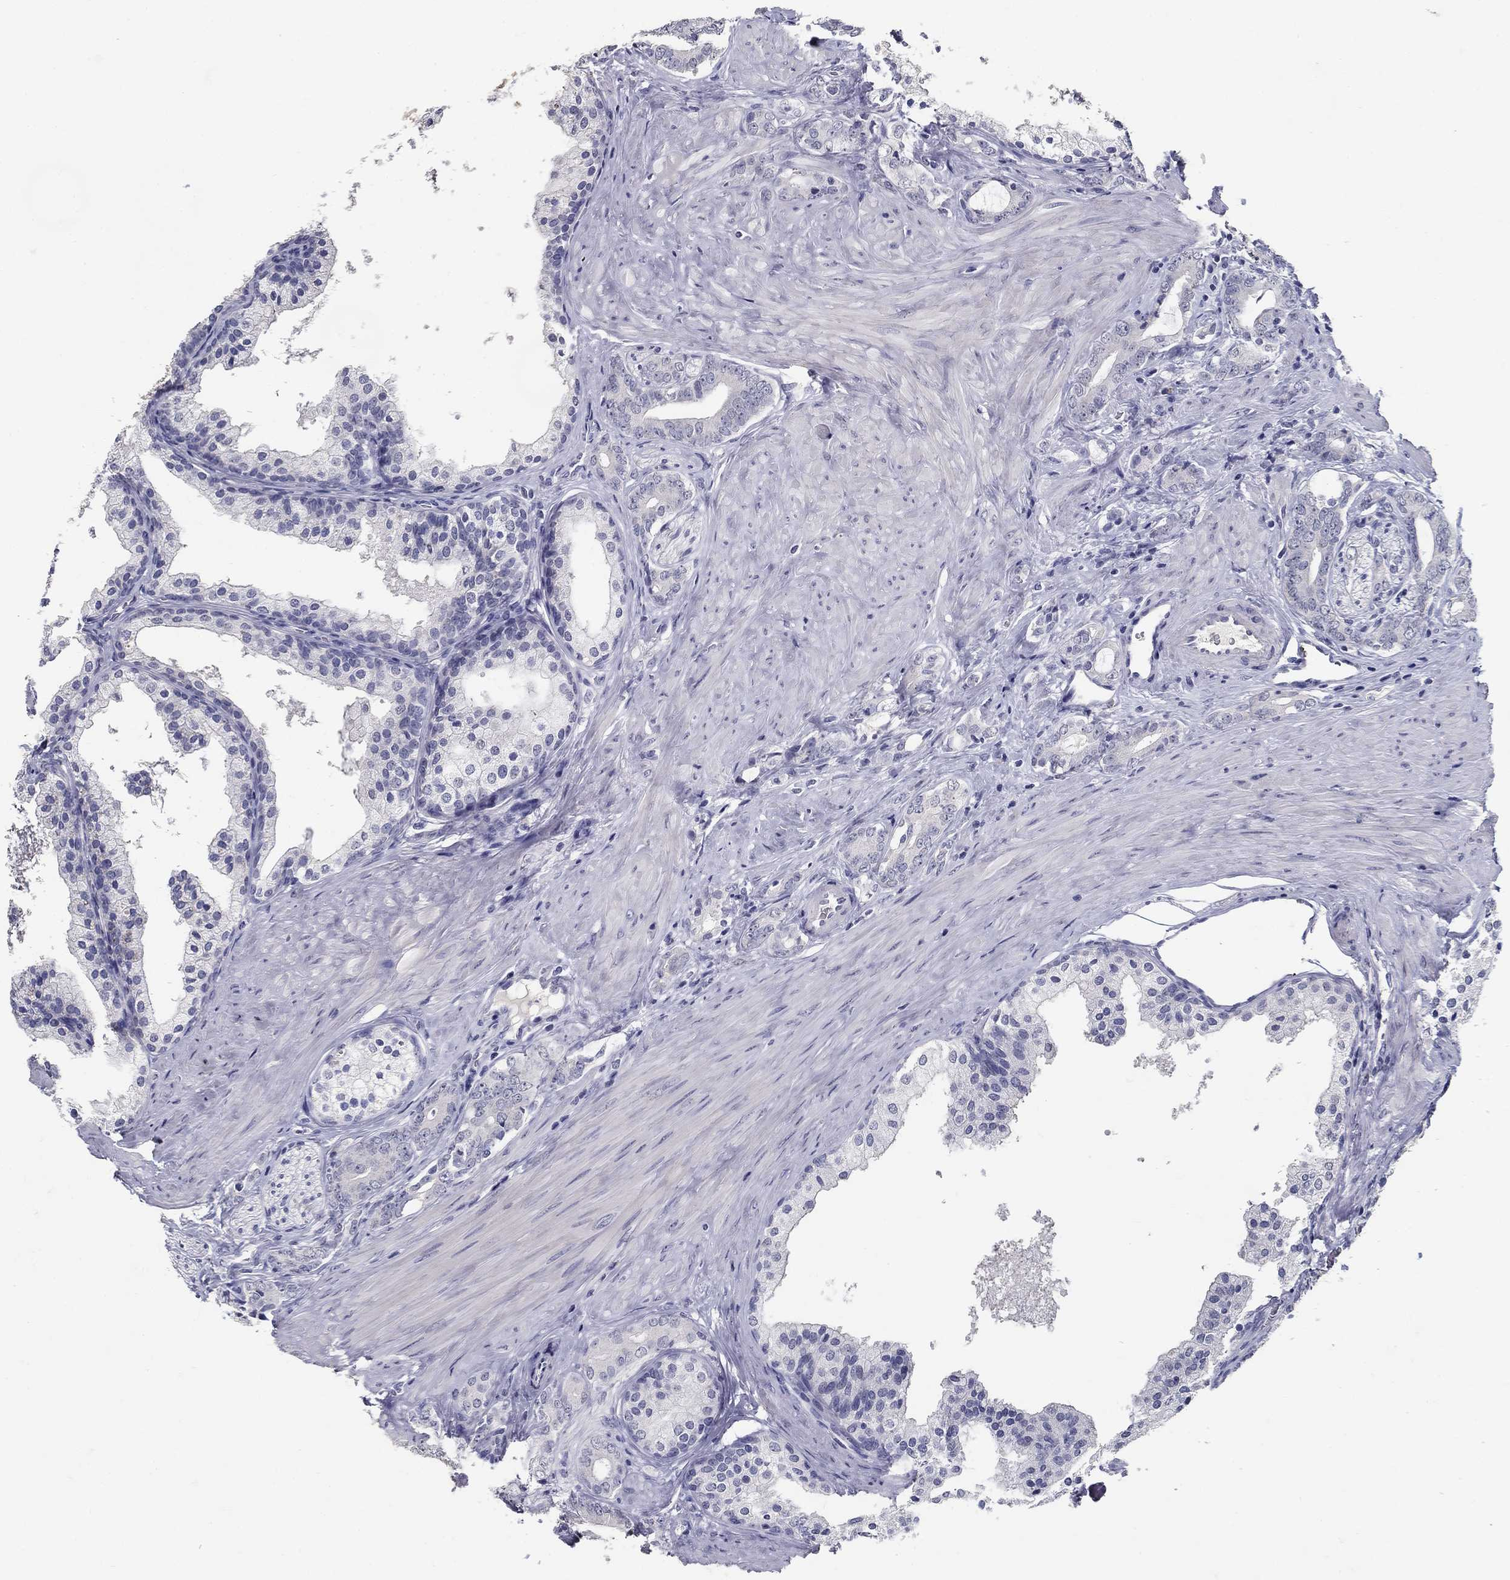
{"staining": {"intensity": "negative", "quantity": "none", "location": "none"}, "tissue": "prostate cancer", "cell_type": "Tumor cells", "image_type": "cancer", "snomed": [{"axis": "morphology", "description": "Adenocarcinoma, NOS"}, {"axis": "topography", "description": "Prostate"}], "caption": "DAB immunohistochemical staining of prostate adenocarcinoma shows no significant staining in tumor cells. The staining is performed using DAB (3,3'-diaminobenzidine) brown chromogen with nuclei counter-stained in using hematoxylin.", "gene": "POMC", "patient": {"sex": "male", "age": 55}}